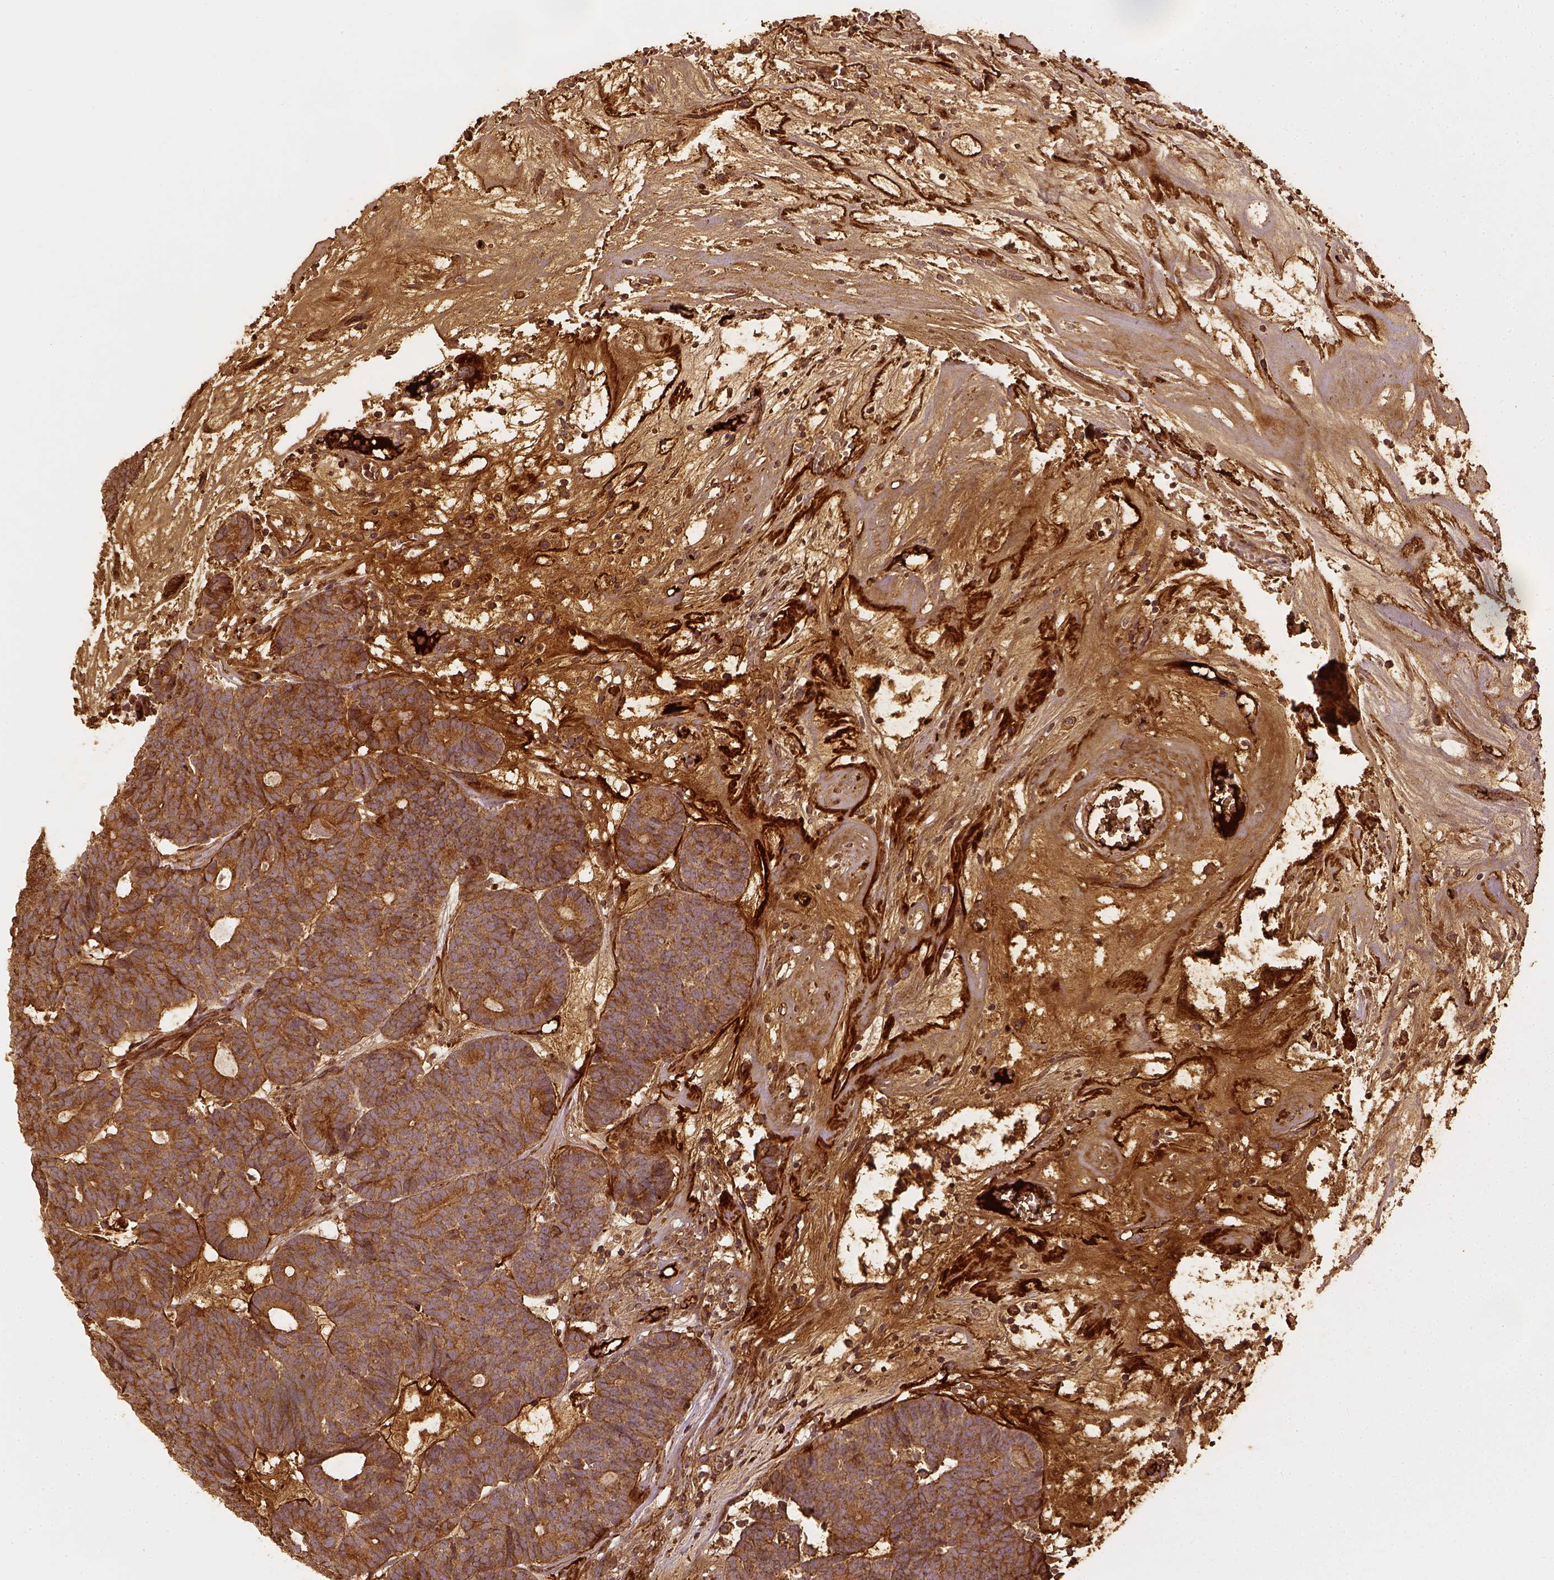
{"staining": {"intensity": "moderate", "quantity": ">75%", "location": "cytoplasmic/membranous"}, "tissue": "head and neck cancer", "cell_type": "Tumor cells", "image_type": "cancer", "snomed": [{"axis": "morphology", "description": "Adenocarcinoma, NOS"}, {"axis": "topography", "description": "Head-Neck"}], "caption": "Immunohistochemical staining of head and neck adenocarcinoma exhibits moderate cytoplasmic/membranous protein staining in about >75% of tumor cells.", "gene": "VEGFA", "patient": {"sex": "female", "age": 81}}